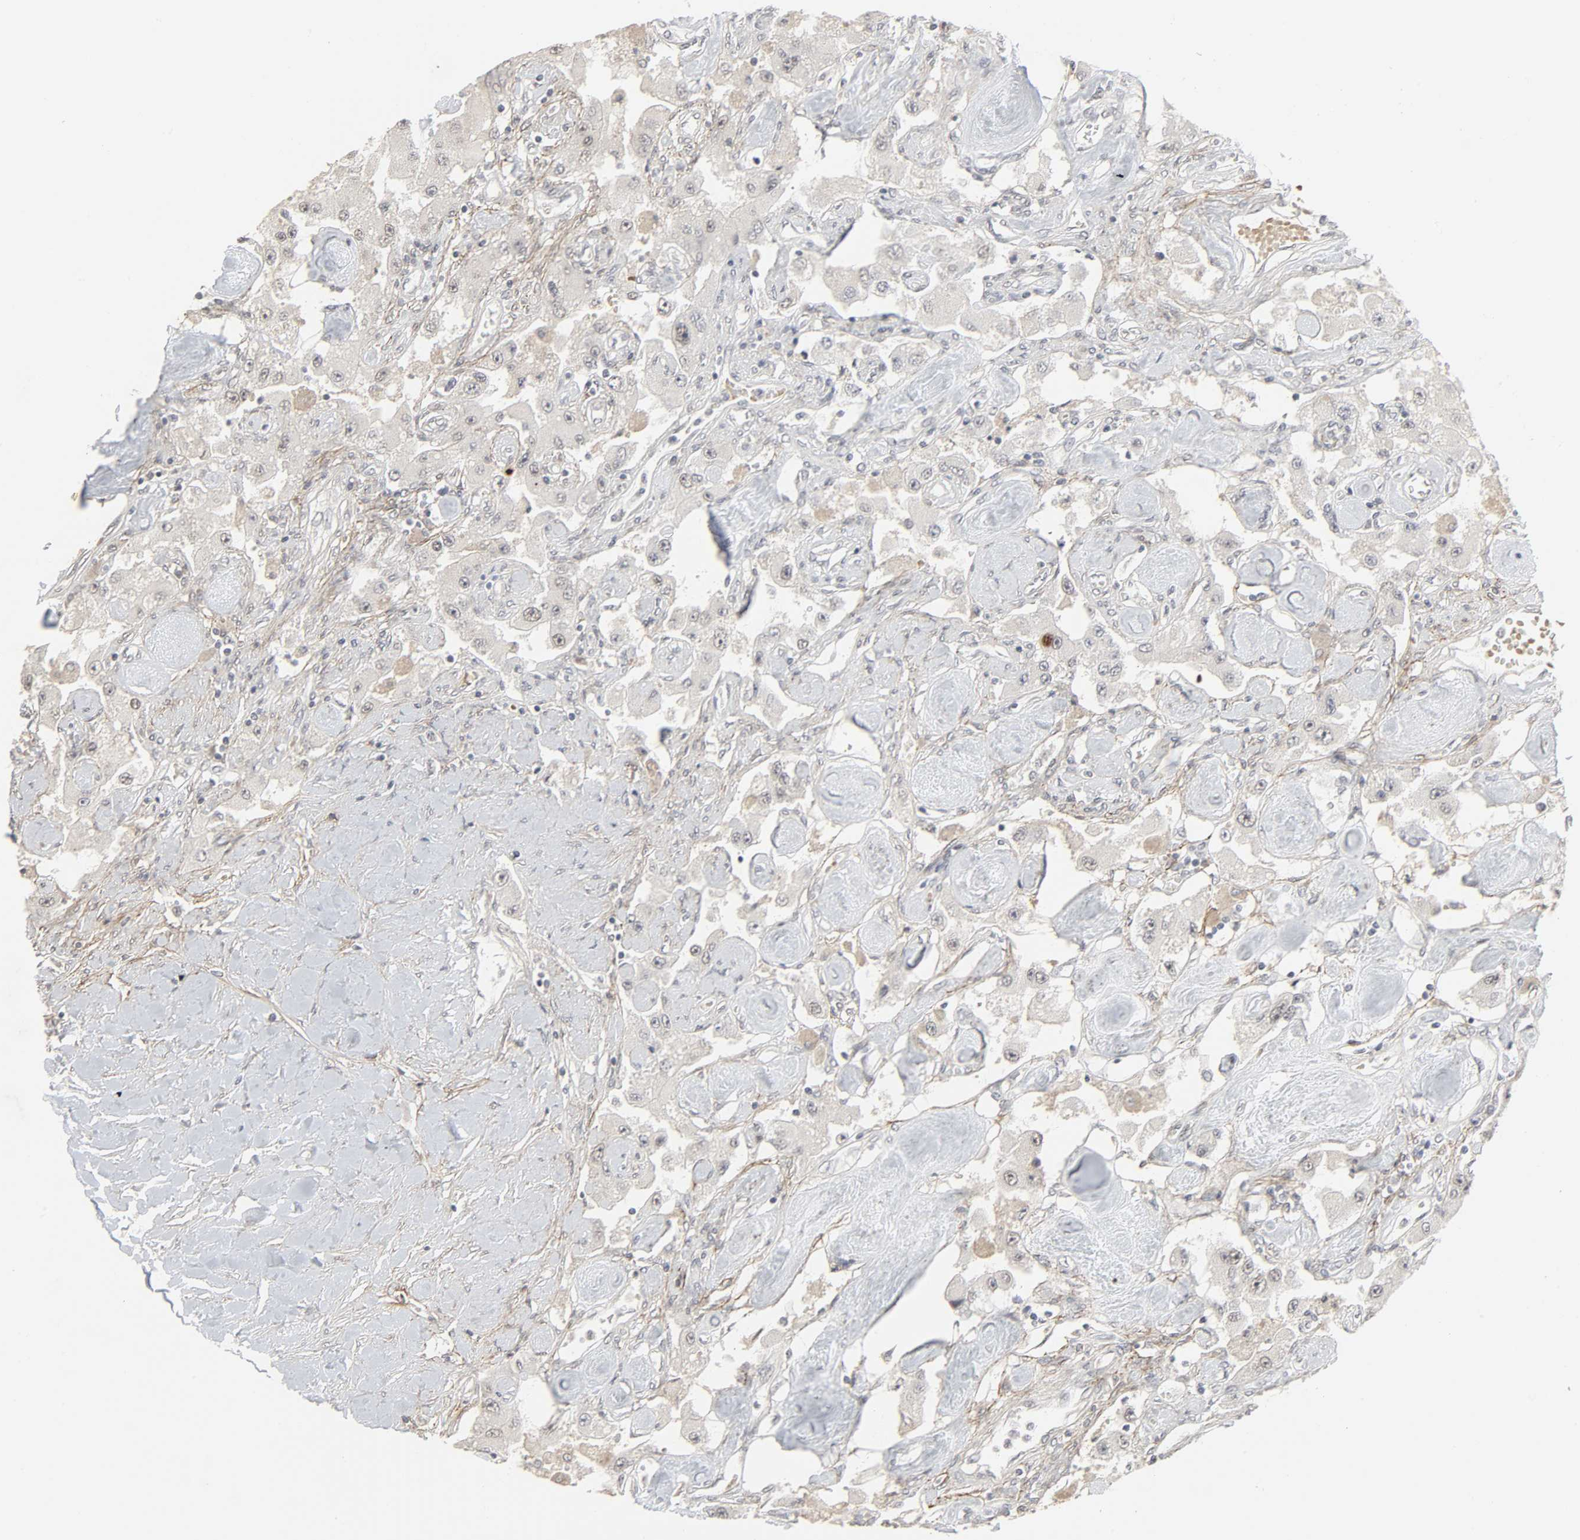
{"staining": {"intensity": "negative", "quantity": "none", "location": "none"}, "tissue": "carcinoid", "cell_type": "Tumor cells", "image_type": "cancer", "snomed": [{"axis": "morphology", "description": "Carcinoid, malignant, NOS"}, {"axis": "topography", "description": "Pancreas"}], "caption": "Tumor cells are negative for brown protein staining in carcinoid (malignant).", "gene": "ZNF222", "patient": {"sex": "male", "age": 41}}